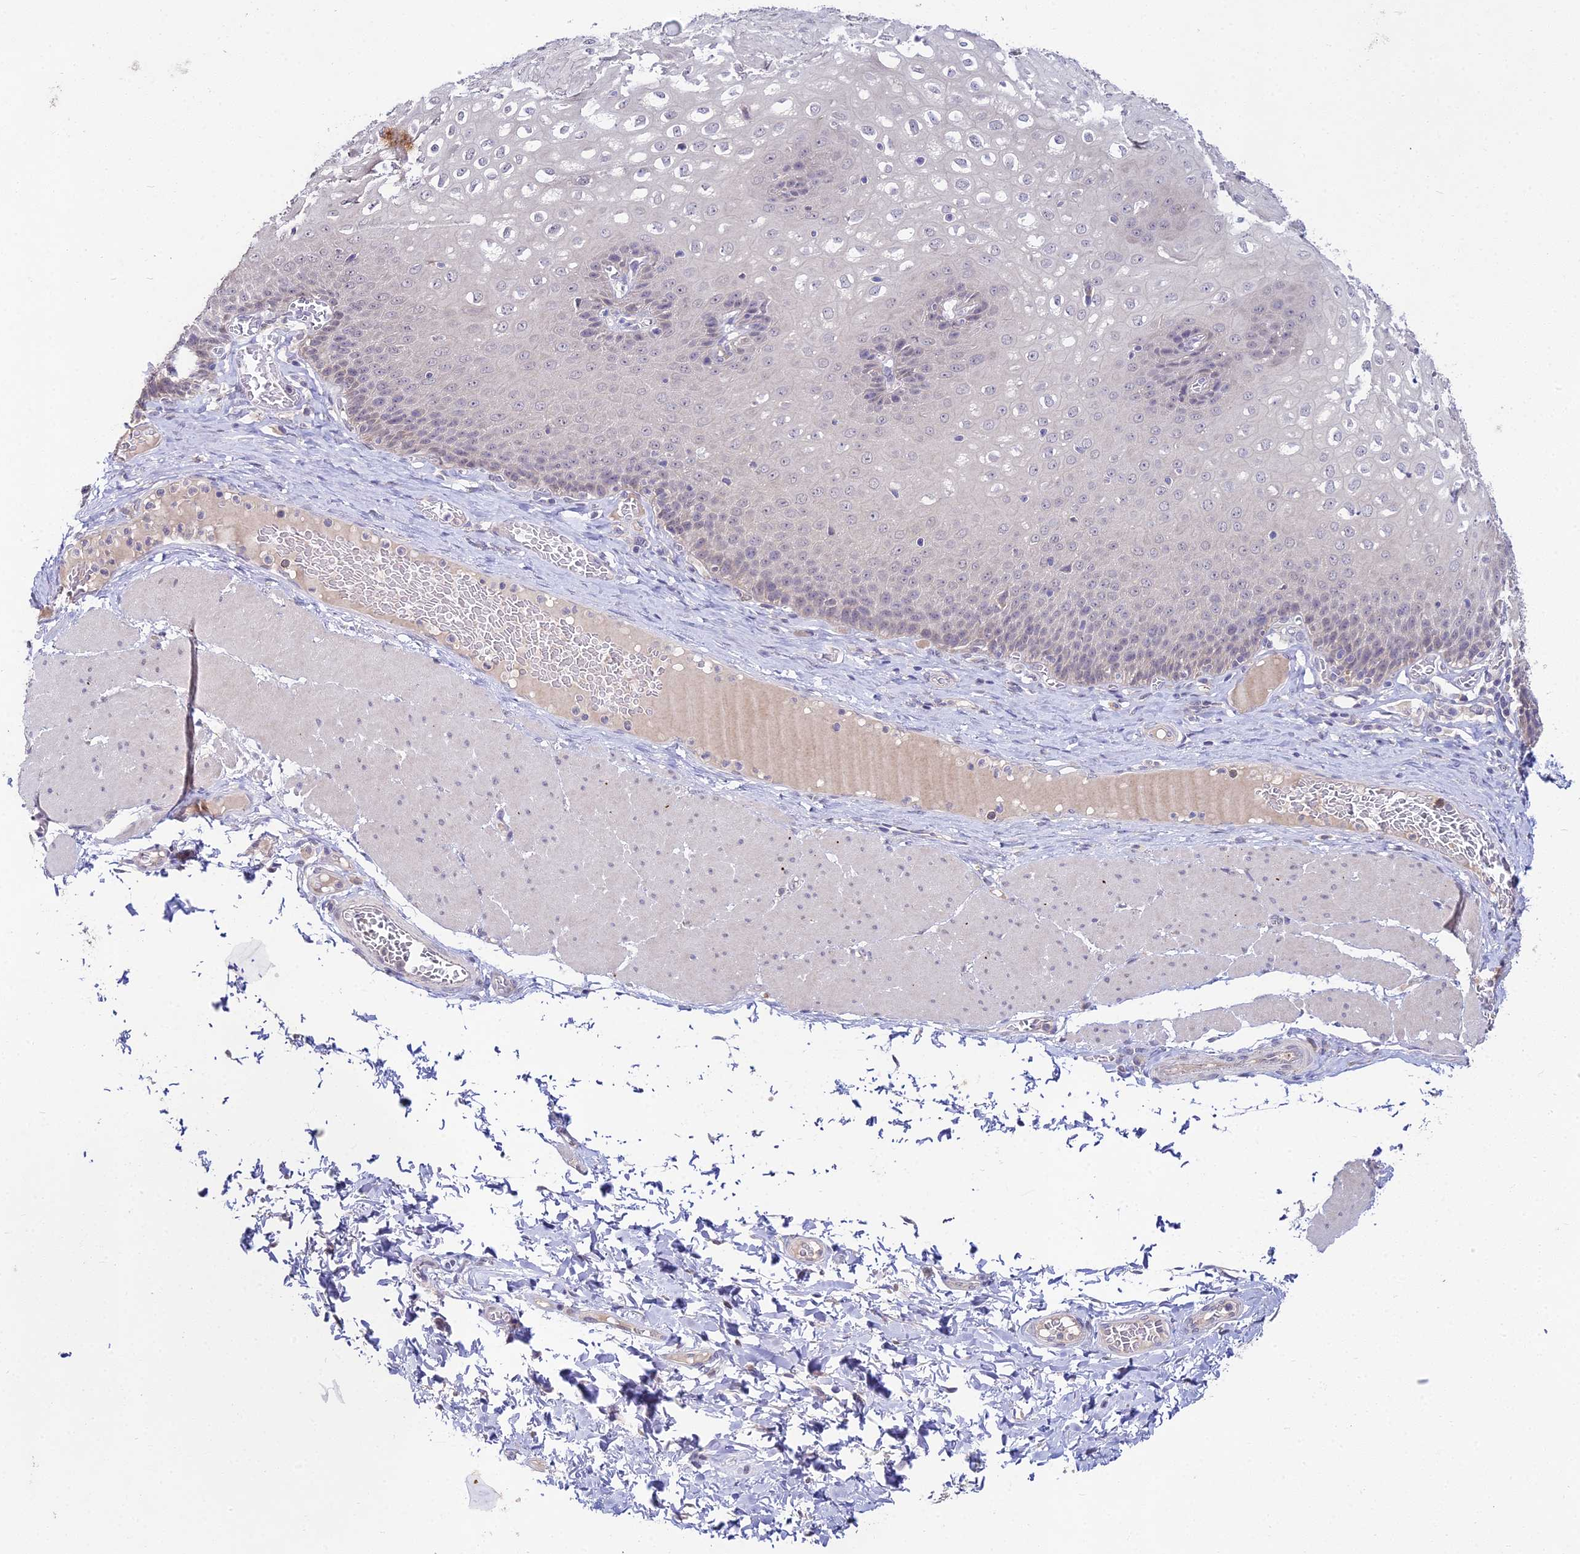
{"staining": {"intensity": "negative", "quantity": "none", "location": "none"}, "tissue": "esophagus", "cell_type": "Squamous epithelial cells", "image_type": "normal", "snomed": [{"axis": "morphology", "description": "Normal tissue, NOS"}, {"axis": "topography", "description": "Esophagus"}], "caption": "An immunohistochemistry histopathology image of unremarkable esophagus is shown. There is no staining in squamous epithelial cells of esophagus.", "gene": "WDR43", "patient": {"sex": "male", "age": 60}}